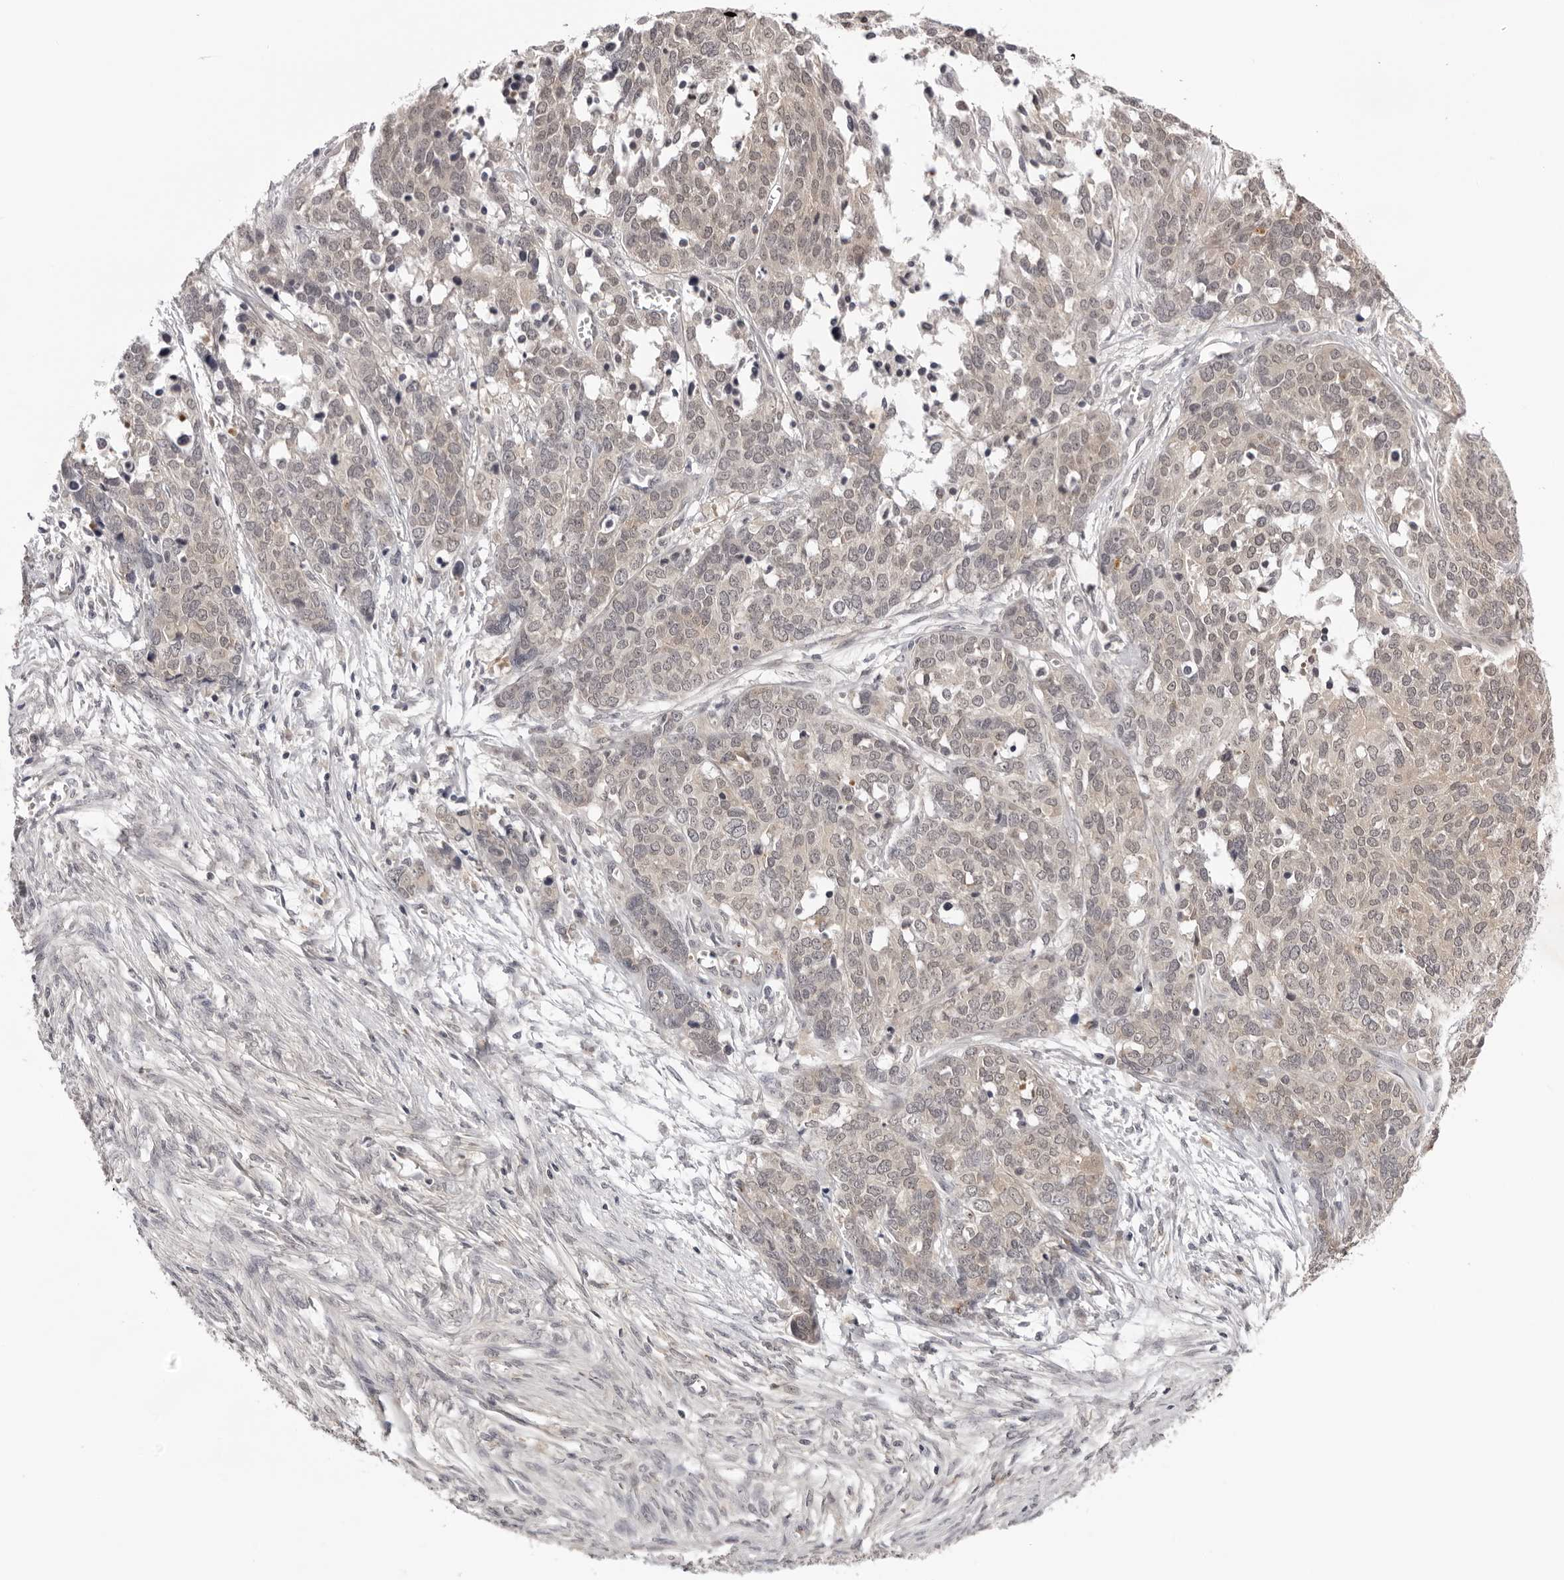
{"staining": {"intensity": "weak", "quantity": "<25%", "location": "cytoplasmic/membranous"}, "tissue": "ovarian cancer", "cell_type": "Tumor cells", "image_type": "cancer", "snomed": [{"axis": "morphology", "description": "Cystadenocarcinoma, serous, NOS"}, {"axis": "topography", "description": "Ovary"}], "caption": "A histopathology image of ovarian serous cystadenocarcinoma stained for a protein demonstrates no brown staining in tumor cells. The staining is performed using DAB brown chromogen with nuclei counter-stained in using hematoxylin.", "gene": "PRUNE1", "patient": {"sex": "female", "age": 44}}